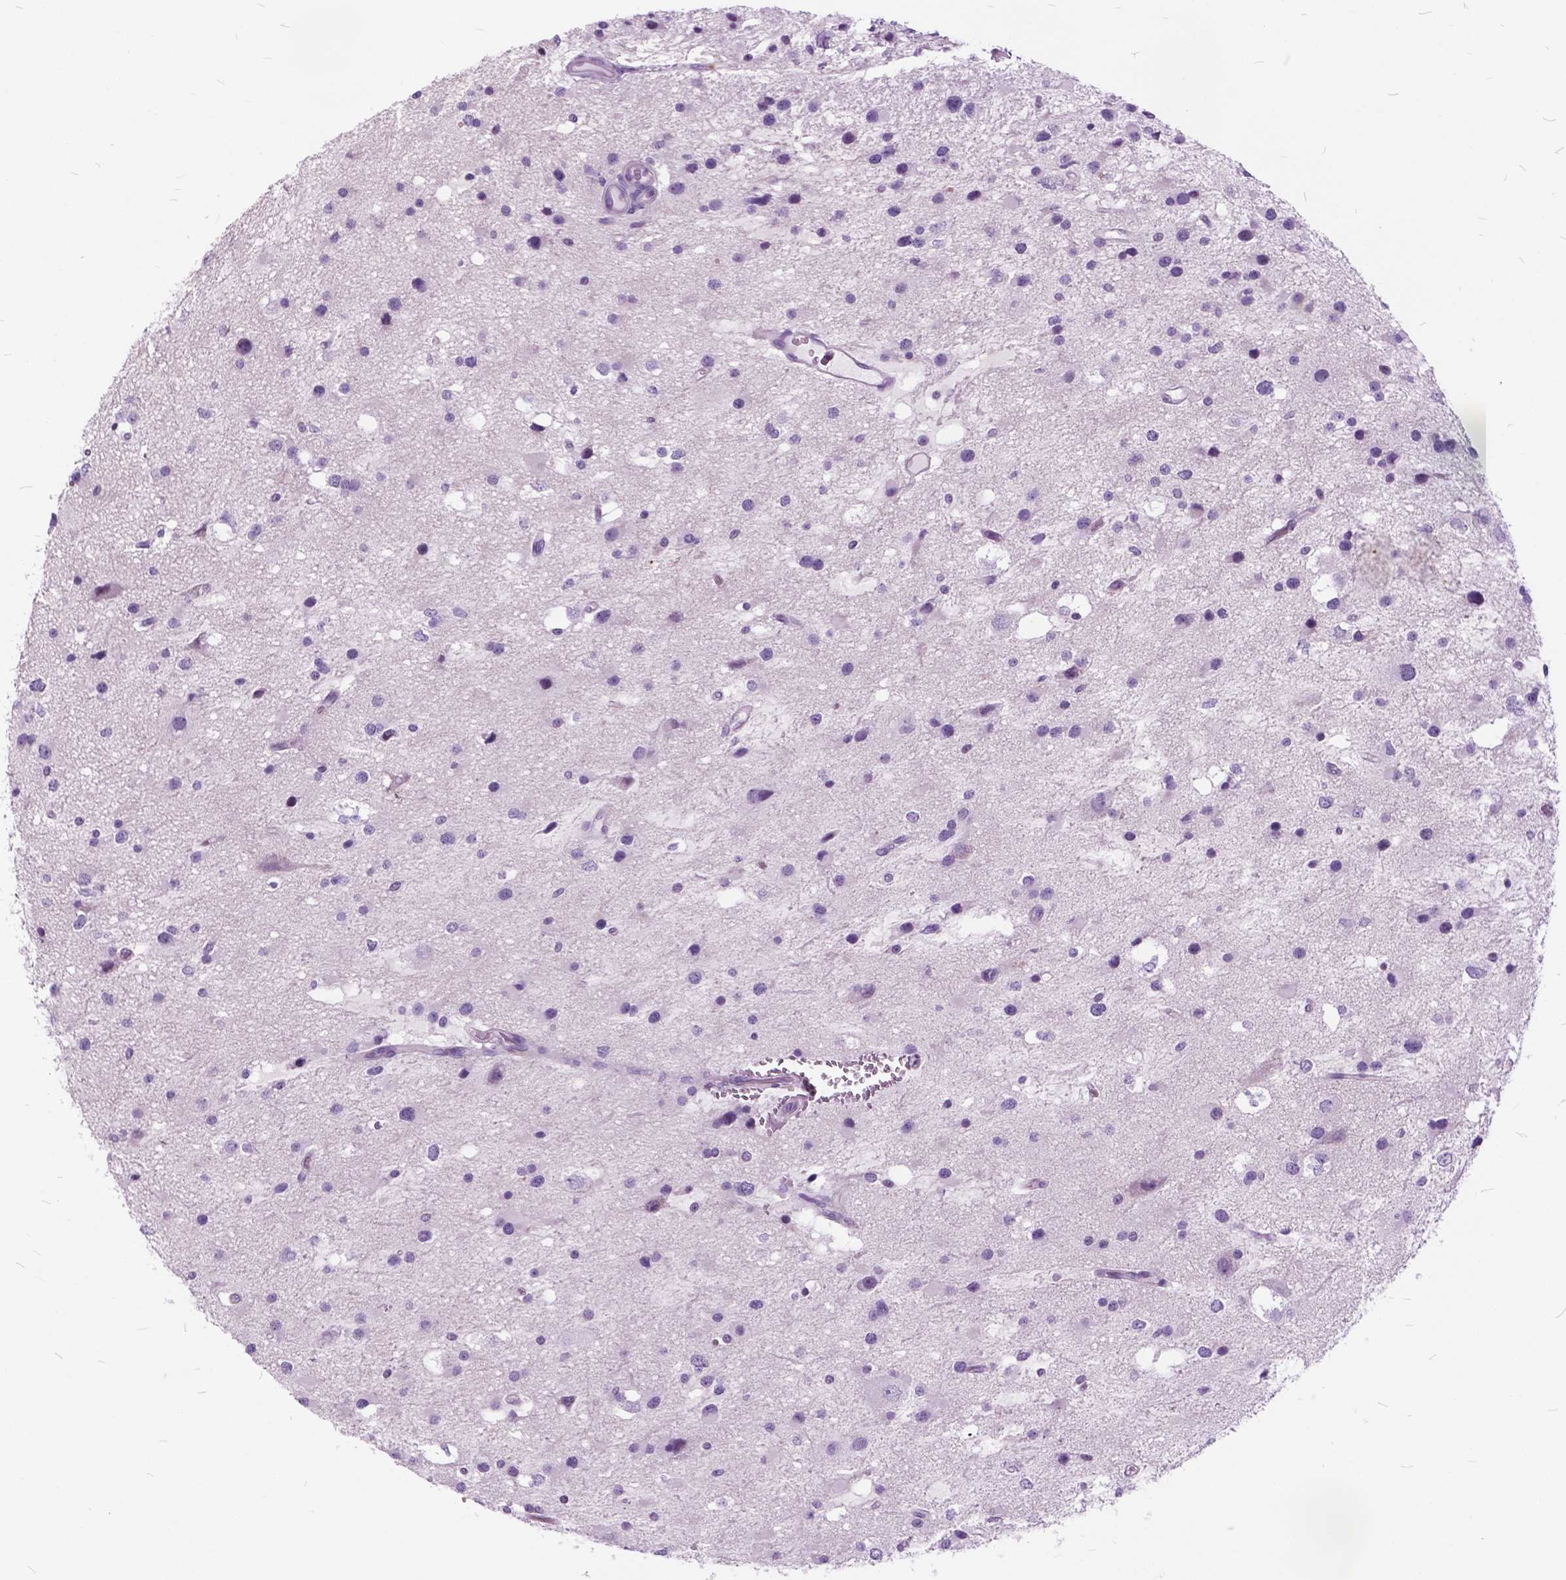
{"staining": {"intensity": "negative", "quantity": "none", "location": "none"}, "tissue": "glioma", "cell_type": "Tumor cells", "image_type": "cancer", "snomed": [{"axis": "morphology", "description": "Glioma, malignant, Low grade"}, {"axis": "topography", "description": "Brain"}], "caption": "This is an immunohistochemistry histopathology image of human glioma. There is no positivity in tumor cells.", "gene": "SP140", "patient": {"sex": "female", "age": 32}}